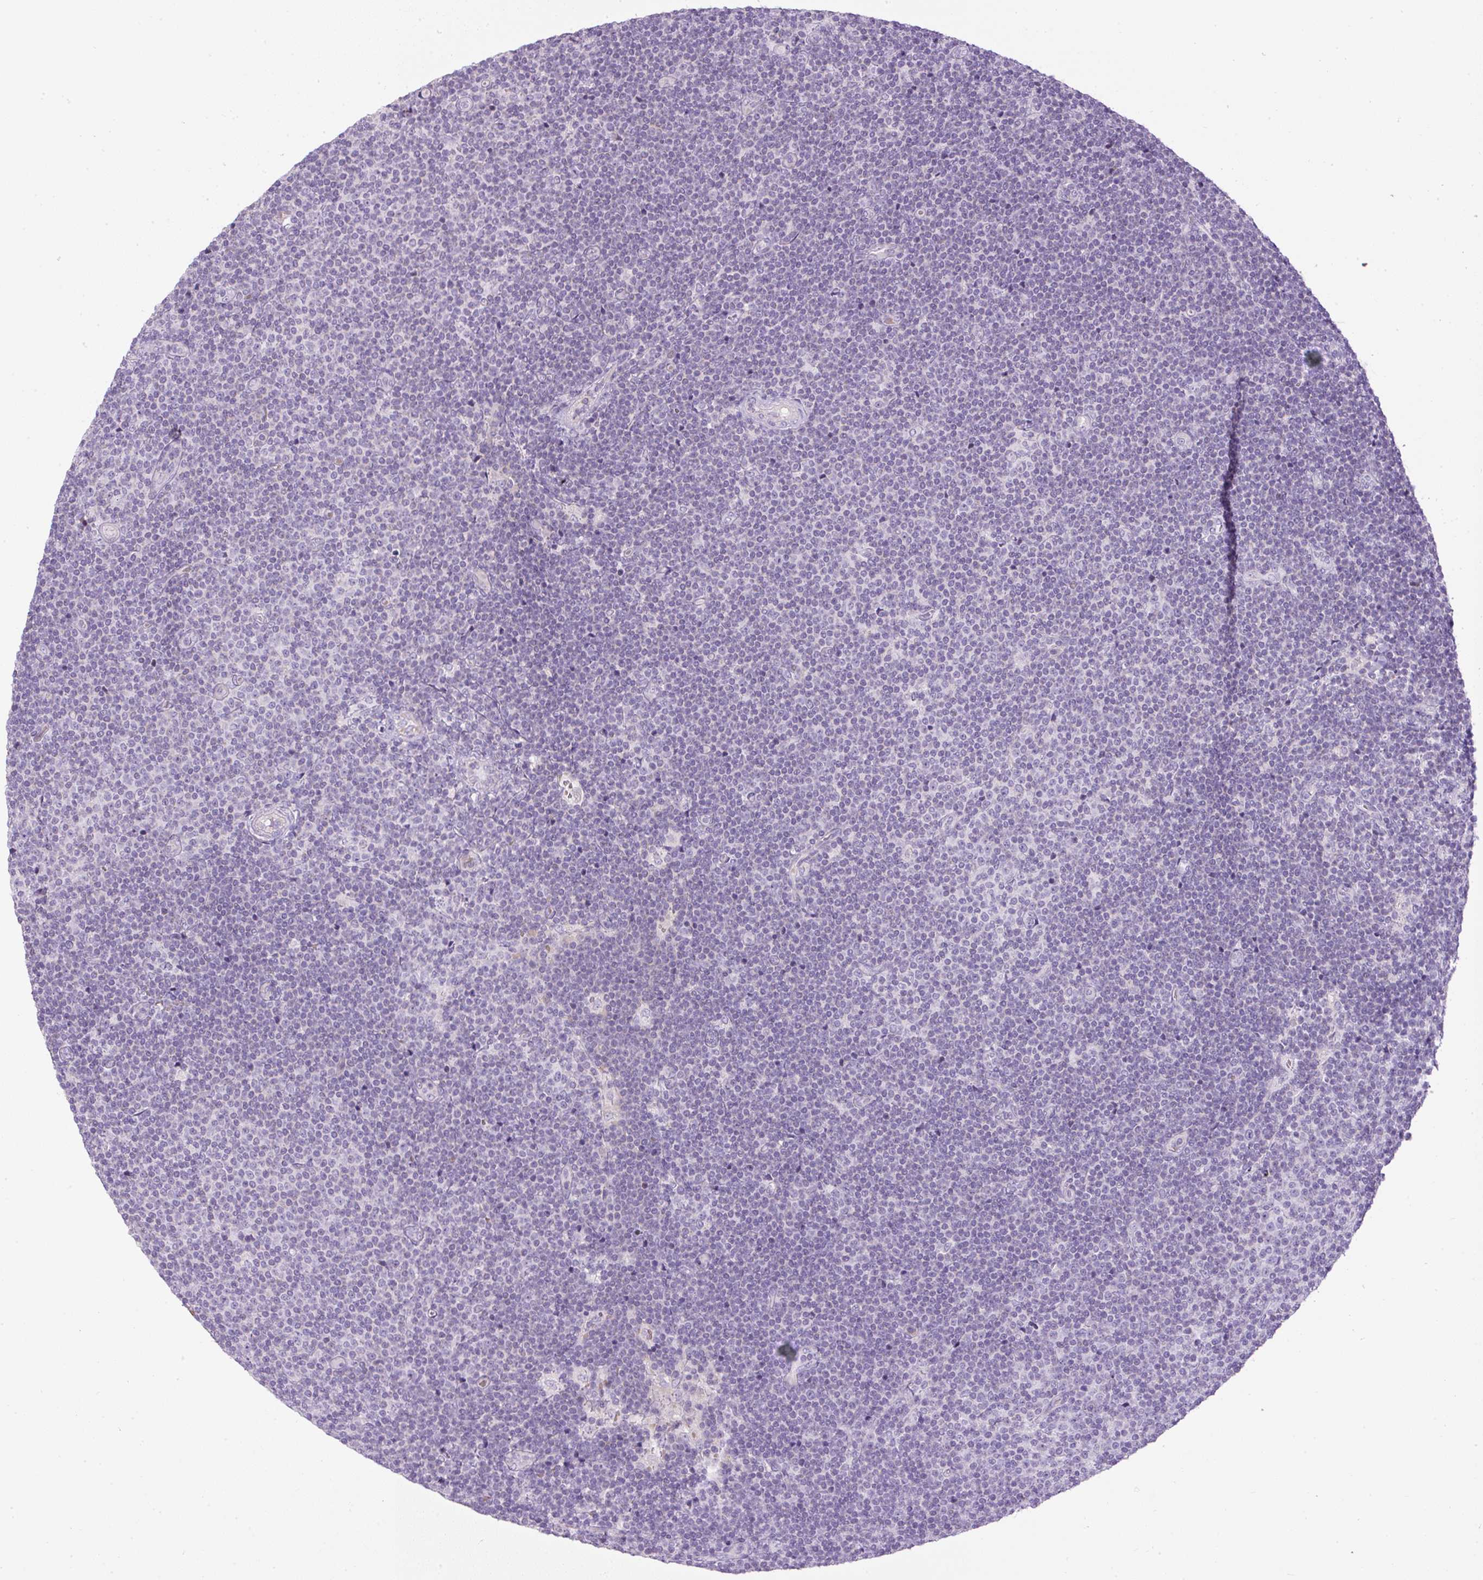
{"staining": {"intensity": "negative", "quantity": "none", "location": "none"}, "tissue": "lymphoma", "cell_type": "Tumor cells", "image_type": "cancer", "snomed": [{"axis": "morphology", "description": "Malignant lymphoma, non-Hodgkin's type, Low grade"}, {"axis": "topography", "description": "Lymph node"}], "caption": "IHC image of neoplastic tissue: lymphoma stained with DAB (3,3'-diaminobenzidine) exhibits no significant protein staining in tumor cells. (Brightfield microscopy of DAB immunohistochemistry at high magnification).", "gene": "FGFBP3", "patient": {"sex": "male", "age": 48}}